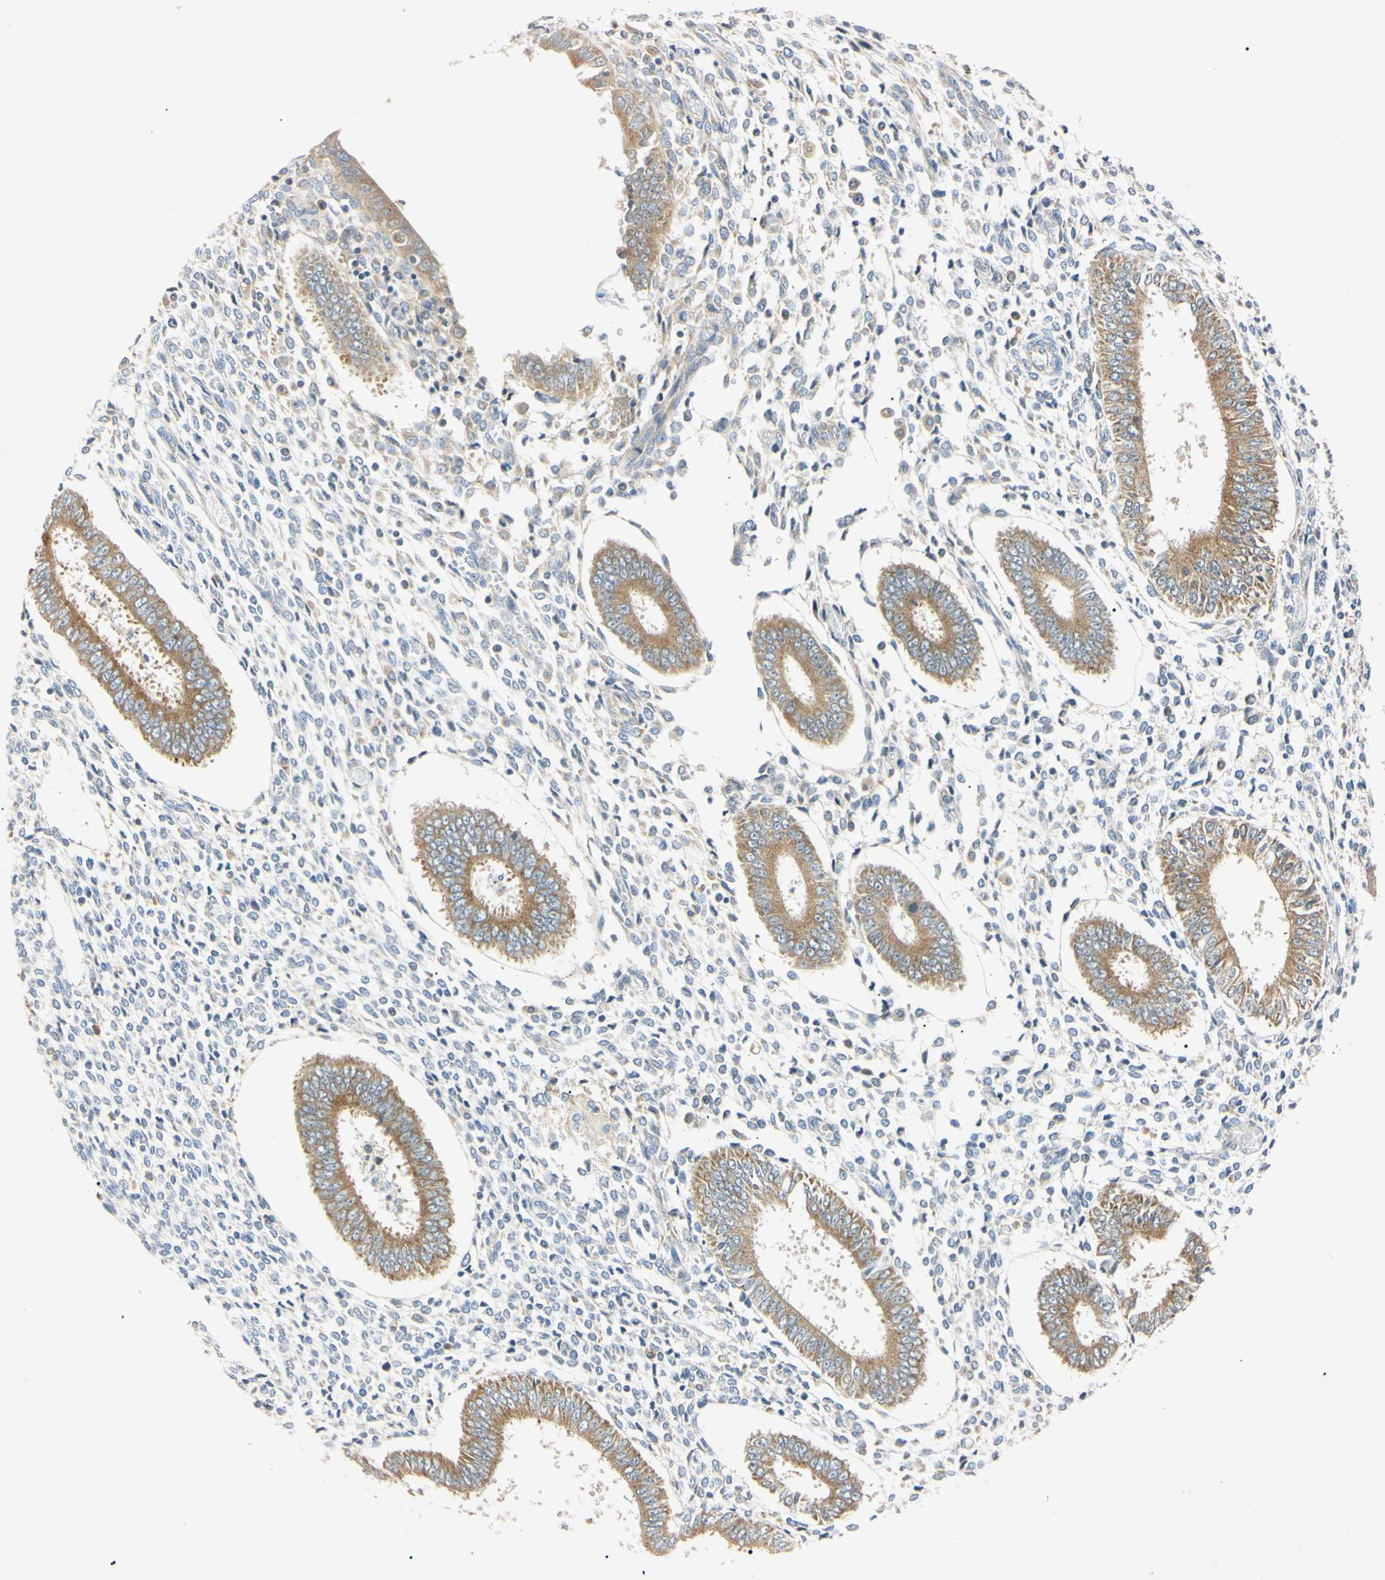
{"staining": {"intensity": "weak", "quantity": "<25%", "location": "cytoplasmic/membranous"}, "tissue": "endometrium", "cell_type": "Cells in endometrial stroma", "image_type": "normal", "snomed": [{"axis": "morphology", "description": "Normal tissue, NOS"}, {"axis": "topography", "description": "Endometrium"}], "caption": "Immunohistochemistry (IHC) photomicrograph of unremarkable endometrium: human endometrium stained with DAB (3,3'-diaminobenzidine) demonstrates no significant protein positivity in cells in endometrial stroma. (Immunohistochemistry, brightfield microscopy, high magnification).", "gene": "DNAJB12", "patient": {"sex": "female", "age": 35}}